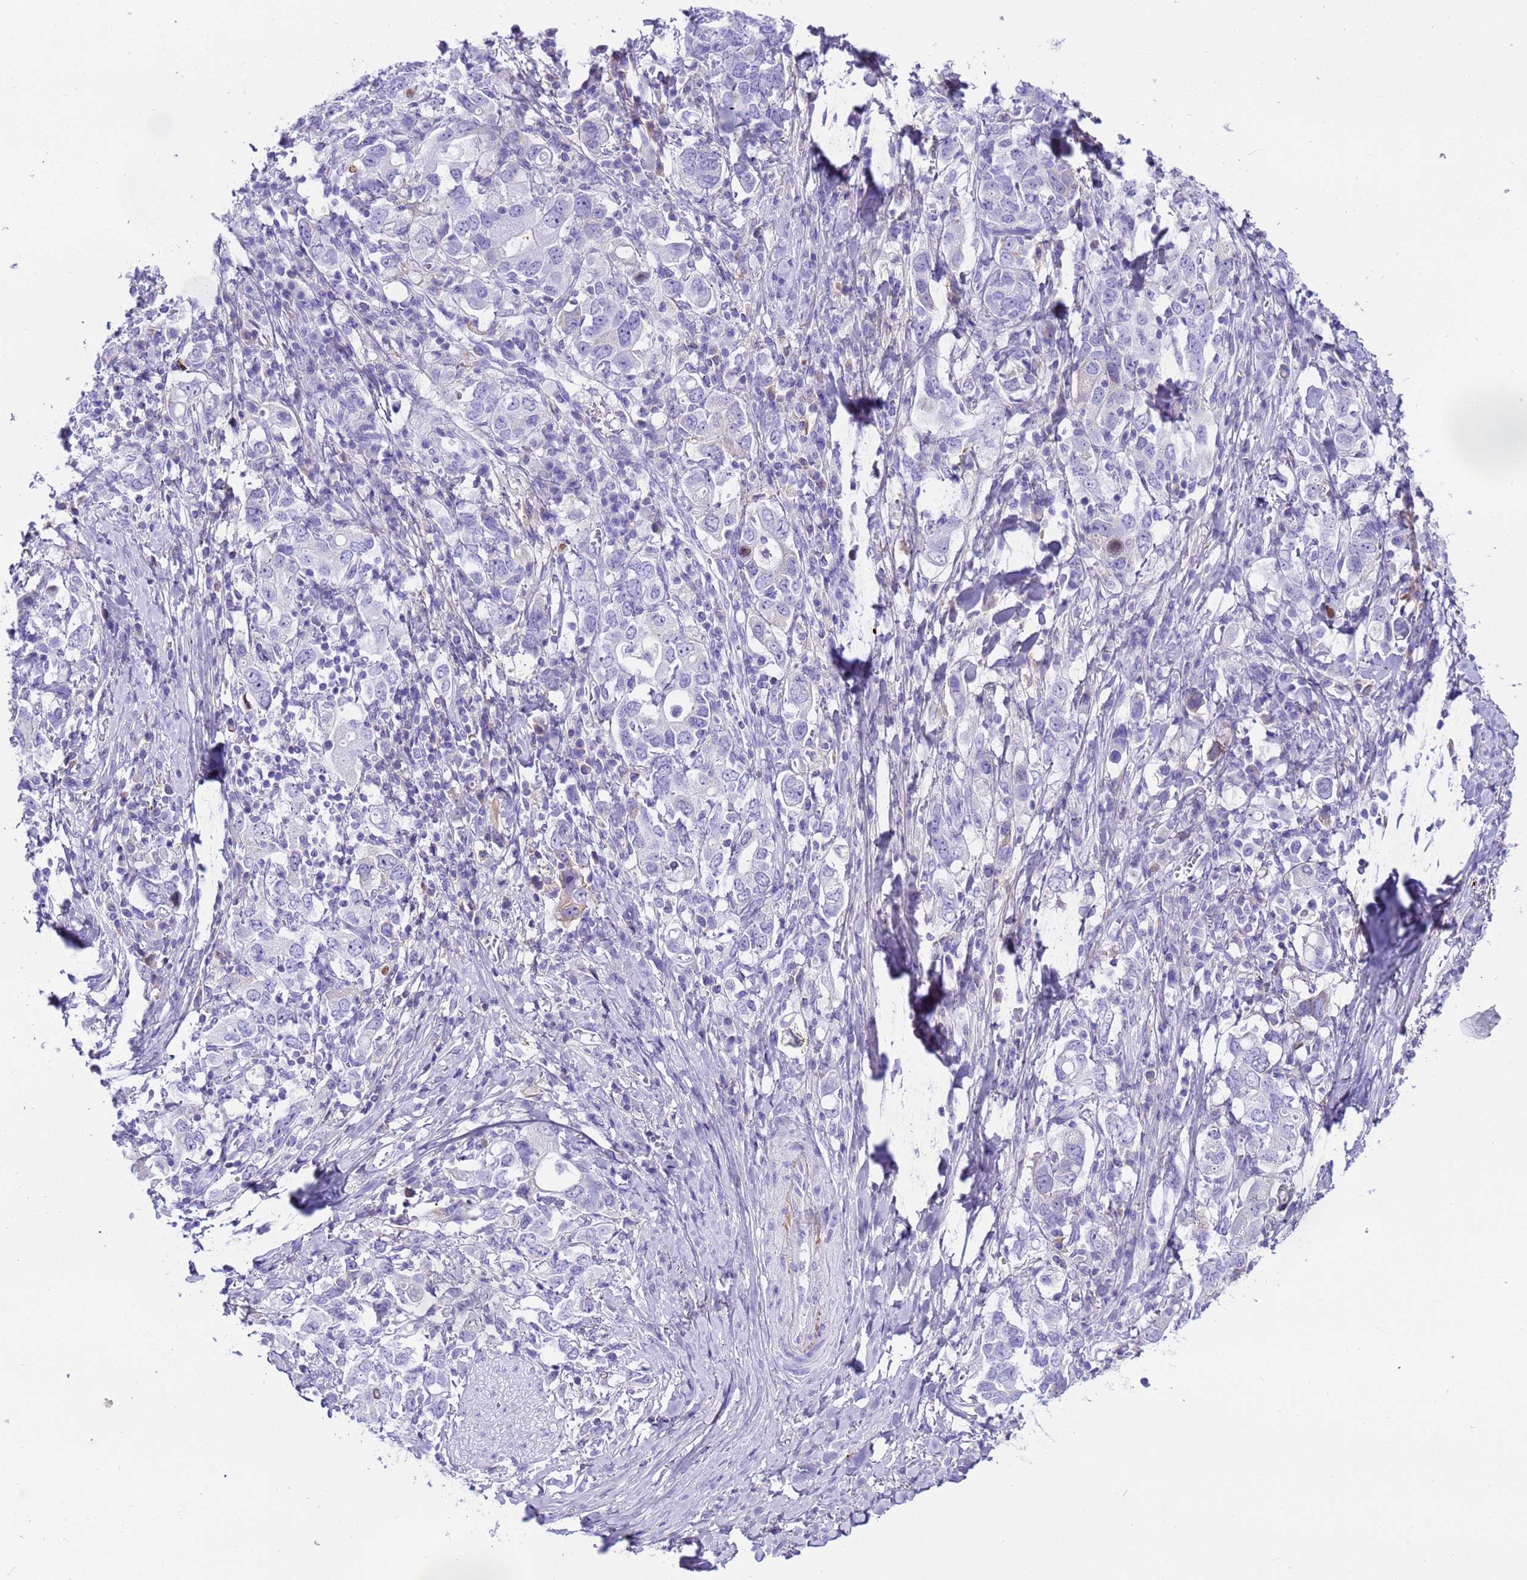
{"staining": {"intensity": "negative", "quantity": "none", "location": "none"}, "tissue": "stomach cancer", "cell_type": "Tumor cells", "image_type": "cancer", "snomed": [{"axis": "morphology", "description": "Adenocarcinoma, NOS"}, {"axis": "topography", "description": "Stomach, upper"}, {"axis": "topography", "description": "Stomach"}], "caption": "Histopathology image shows no significant protein expression in tumor cells of stomach cancer (adenocarcinoma).", "gene": "CFHR2", "patient": {"sex": "male", "age": 62}}